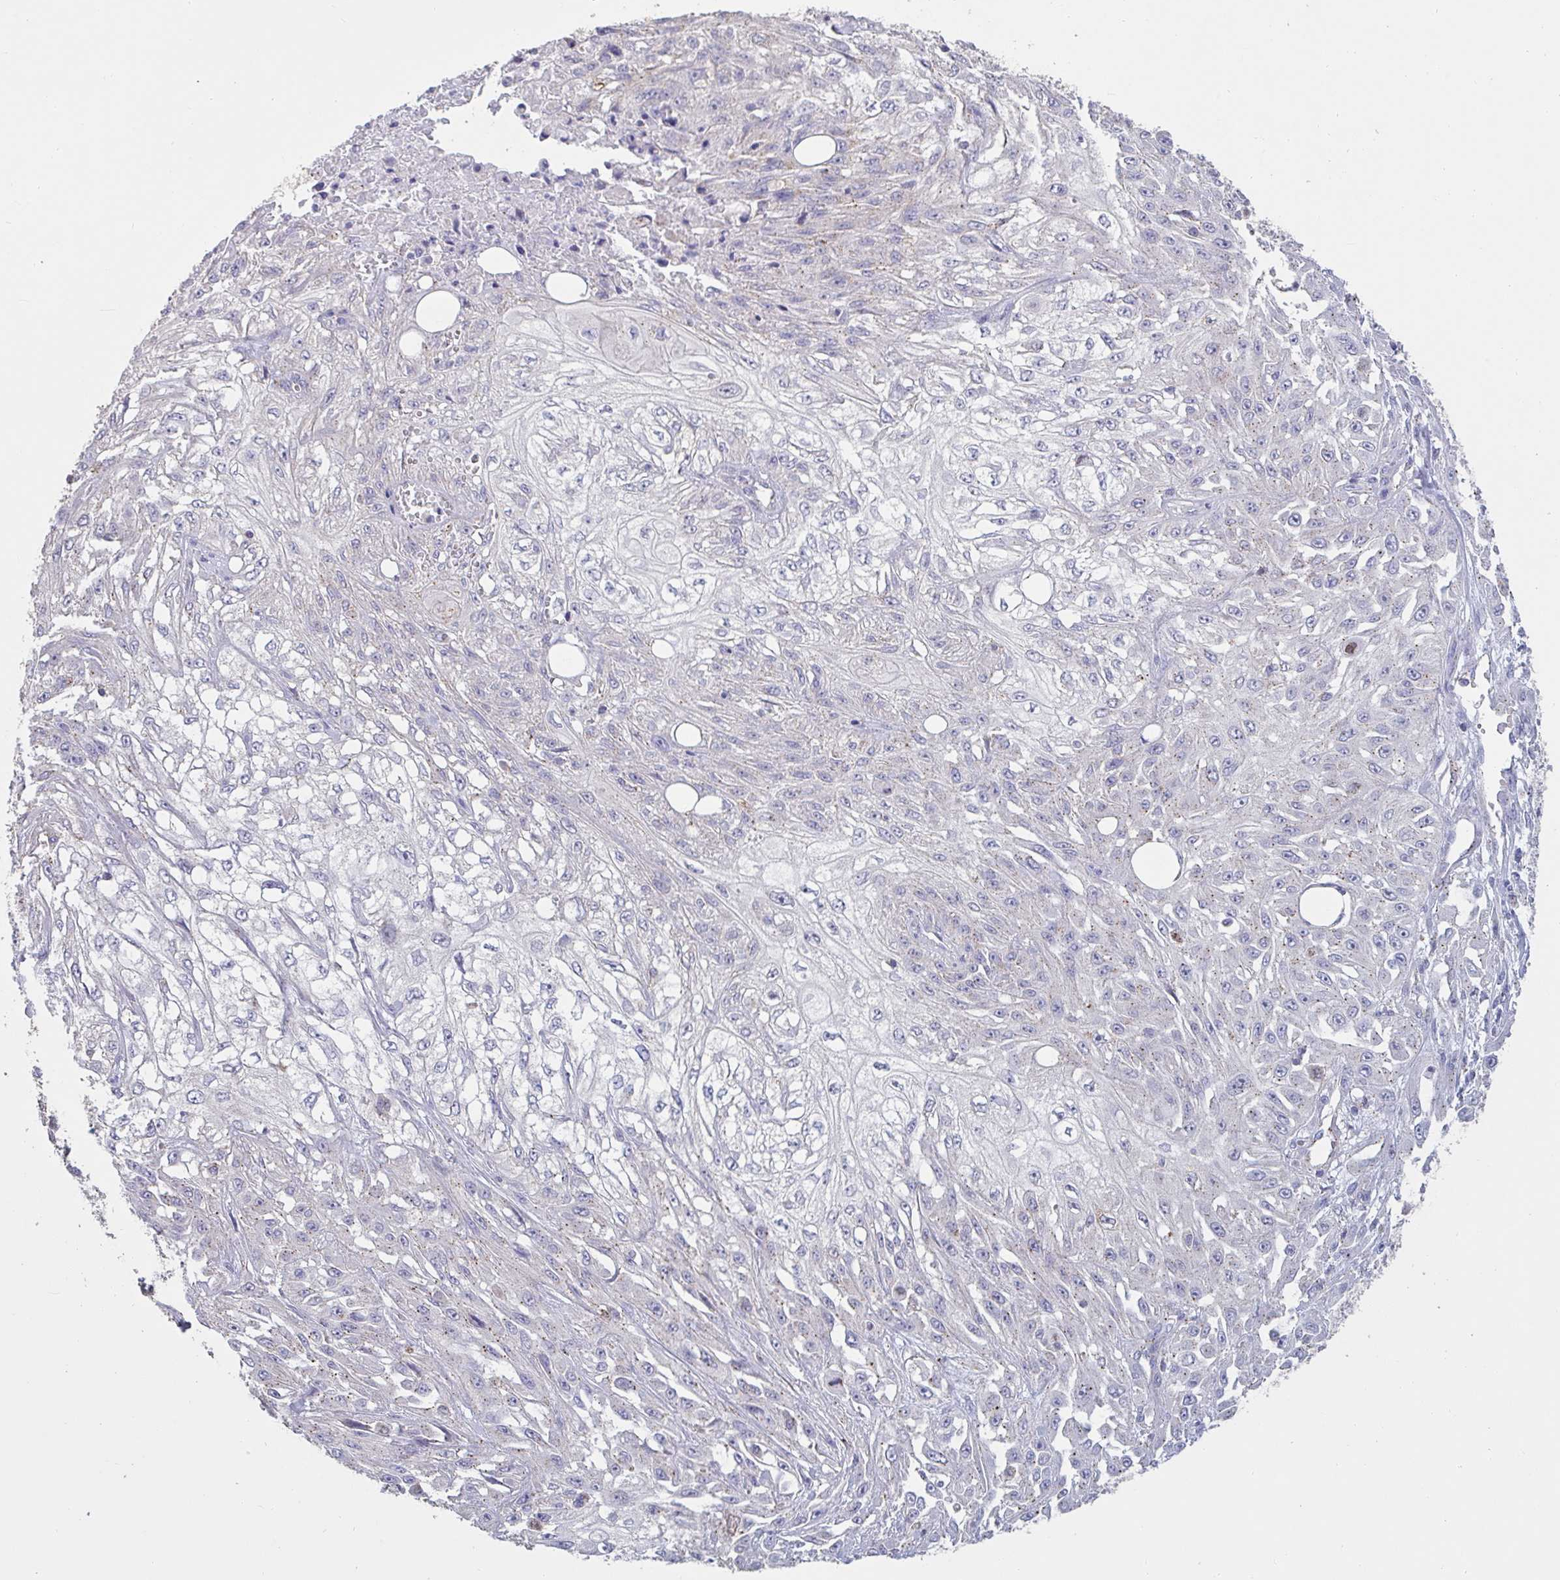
{"staining": {"intensity": "negative", "quantity": "none", "location": "none"}, "tissue": "skin cancer", "cell_type": "Tumor cells", "image_type": "cancer", "snomed": [{"axis": "morphology", "description": "Squamous cell carcinoma, NOS"}, {"axis": "morphology", "description": "Squamous cell carcinoma, metastatic, NOS"}, {"axis": "topography", "description": "Skin"}, {"axis": "topography", "description": "Lymph node"}], "caption": "Micrograph shows no protein positivity in tumor cells of skin cancer (squamous cell carcinoma) tissue. (IHC, brightfield microscopy, high magnification).", "gene": "CHMP5", "patient": {"sex": "male", "age": 75}}